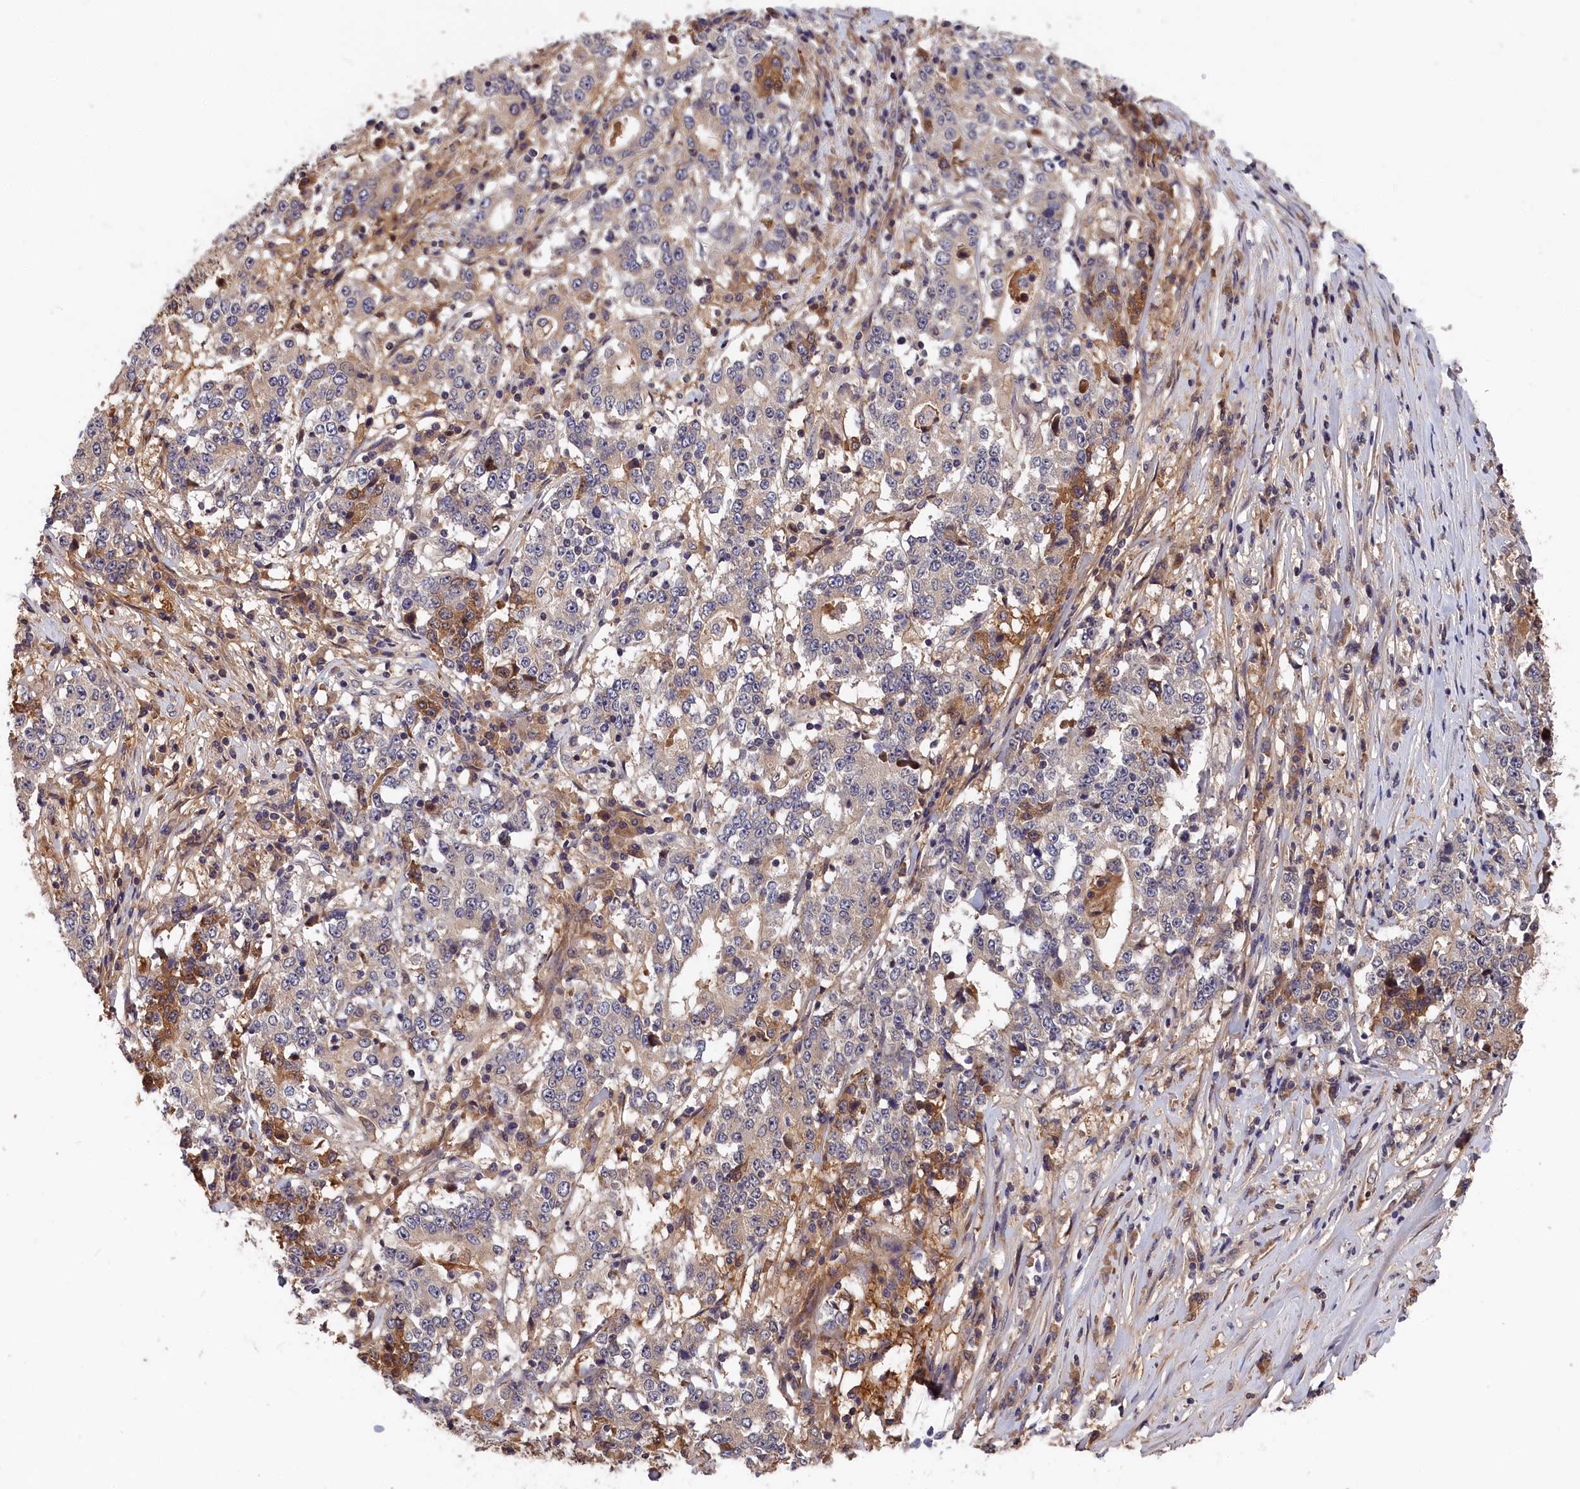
{"staining": {"intensity": "weak", "quantity": "<25%", "location": "cytoplasmic/membranous"}, "tissue": "stomach cancer", "cell_type": "Tumor cells", "image_type": "cancer", "snomed": [{"axis": "morphology", "description": "Adenocarcinoma, NOS"}, {"axis": "topography", "description": "Stomach"}], "caption": "Adenocarcinoma (stomach) was stained to show a protein in brown. There is no significant staining in tumor cells.", "gene": "ITIH1", "patient": {"sex": "male", "age": 59}}